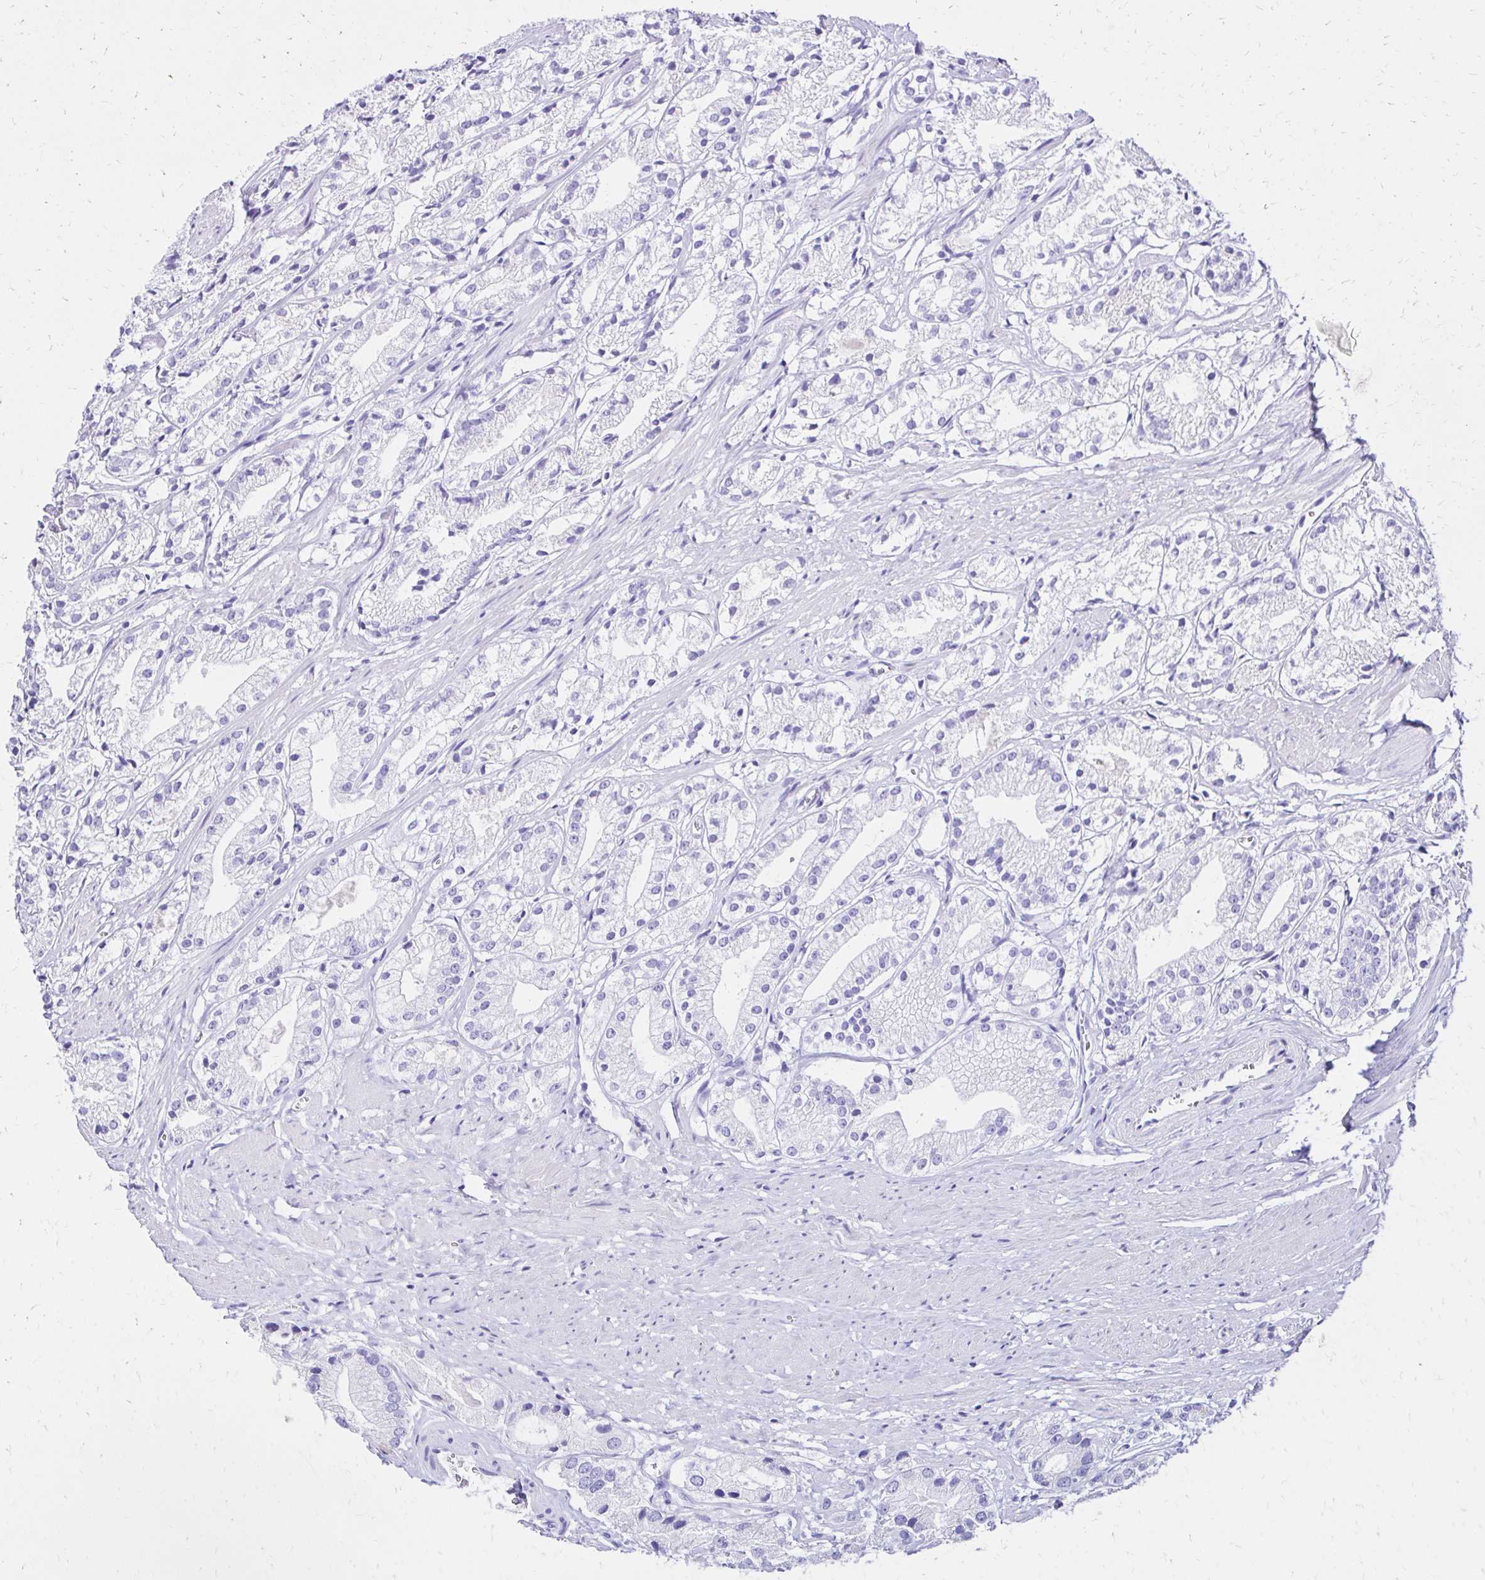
{"staining": {"intensity": "negative", "quantity": "none", "location": "none"}, "tissue": "prostate cancer", "cell_type": "Tumor cells", "image_type": "cancer", "snomed": [{"axis": "morphology", "description": "Adenocarcinoma, Low grade"}, {"axis": "topography", "description": "Prostate"}], "caption": "An immunohistochemistry (IHC) micrograph of prostate cancer (low-grade adenocarcinoma) is shown. There is no staining in tumor cells of prostate cancer (low-grade adenocarcinoma).", "gene": "S100G", "patient": {"sex": "male", "age": 69}}